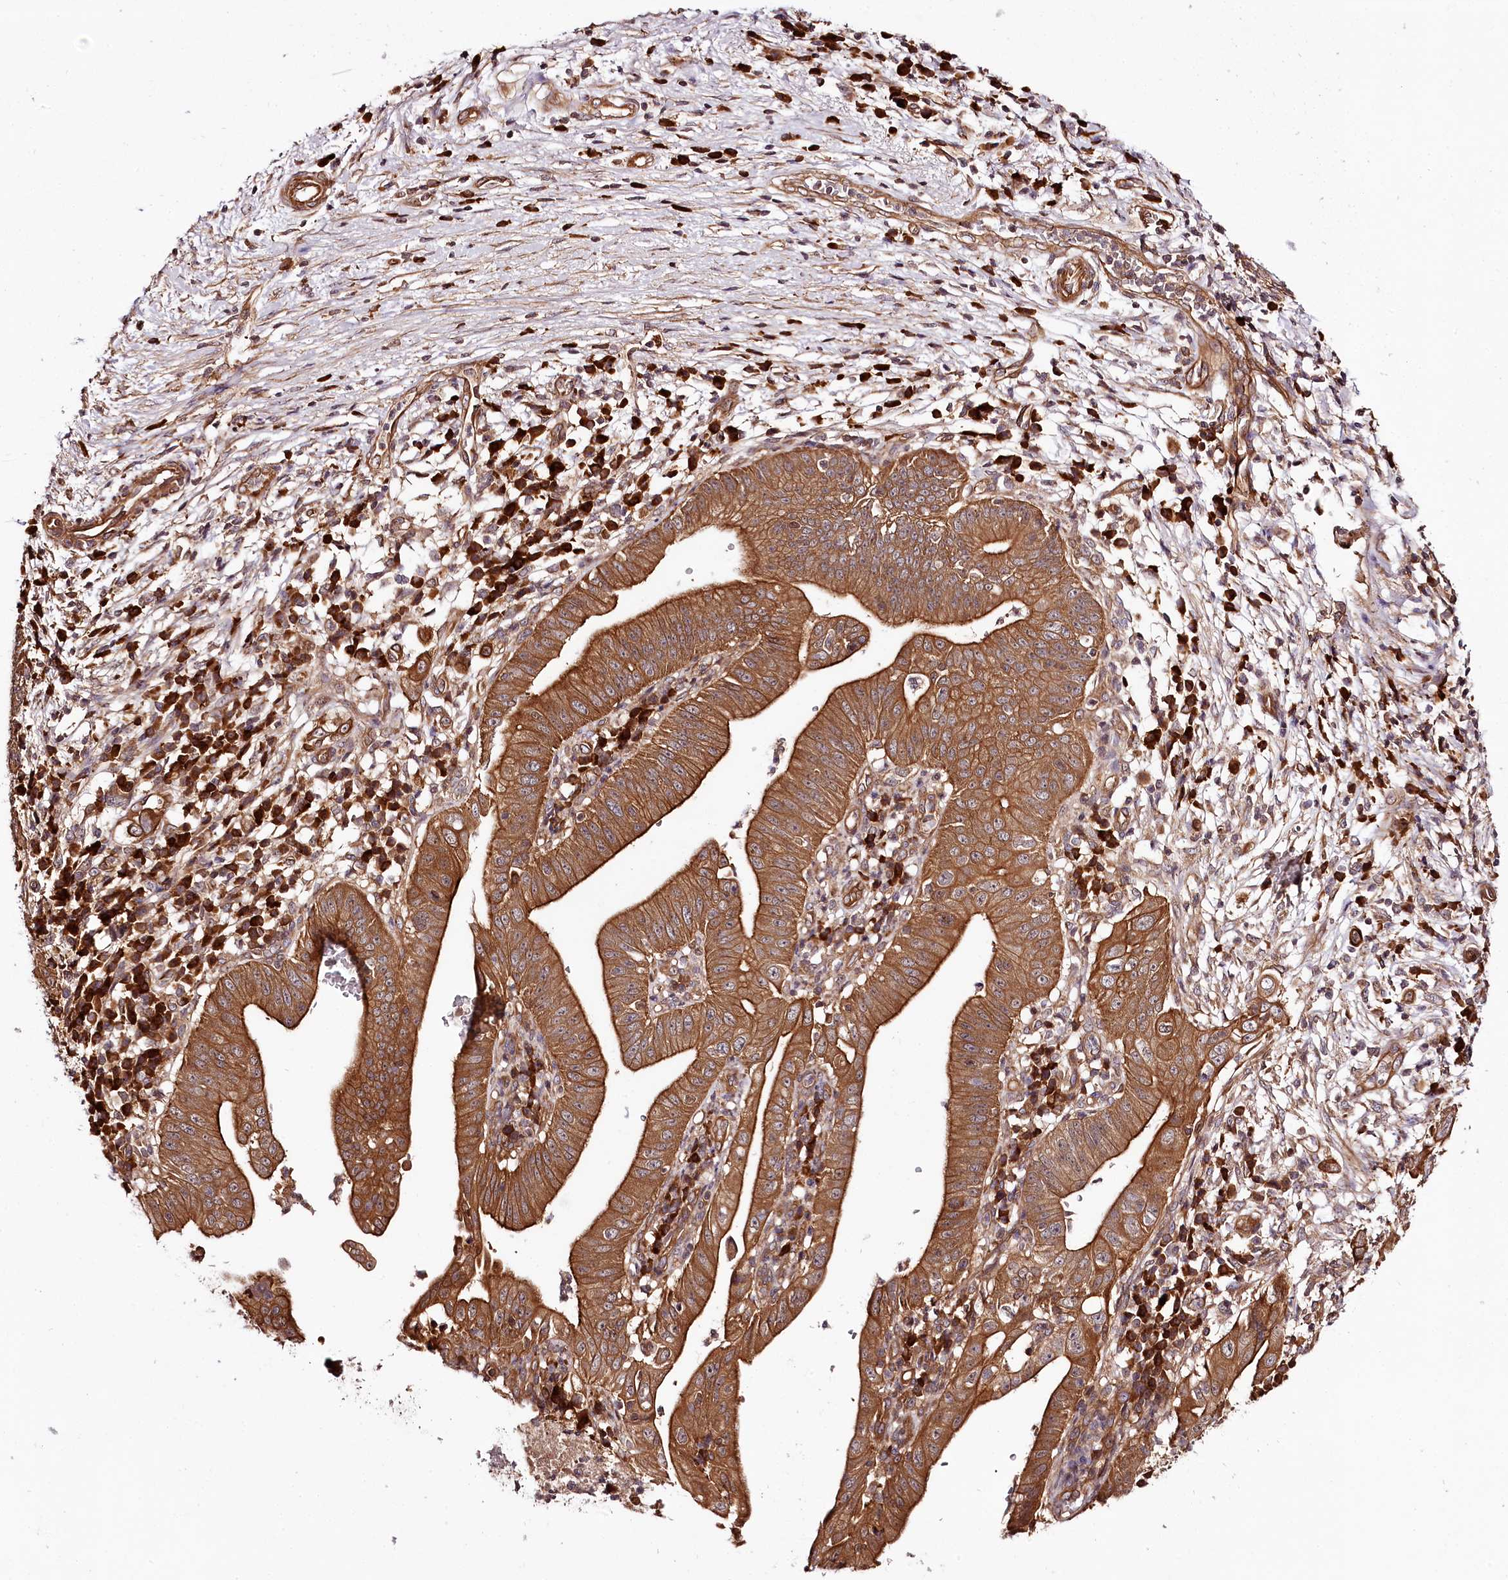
{"staining": {"intensity": "moderate", "quantity": ">75%", "location": "cytoplasmic/membranous"}, "tissue": "pancreatic cancer", "cell_type": "Tumor cells", "image_type": "cancer", "snomed": [{"axis": "morphology", "description": "Adenocarcinoma, NOS"}, {"axis": "topography", "description": "Pancreas"}], "caption": "Adenocarcinoma (pancreatic) stained with a brown dye exhibits moderate cytoplasmic/membranous positive positivity in approximately >75% of tumor cells.", "gene": "TARS1", "patient": {"sex": "male", "age": 68}}